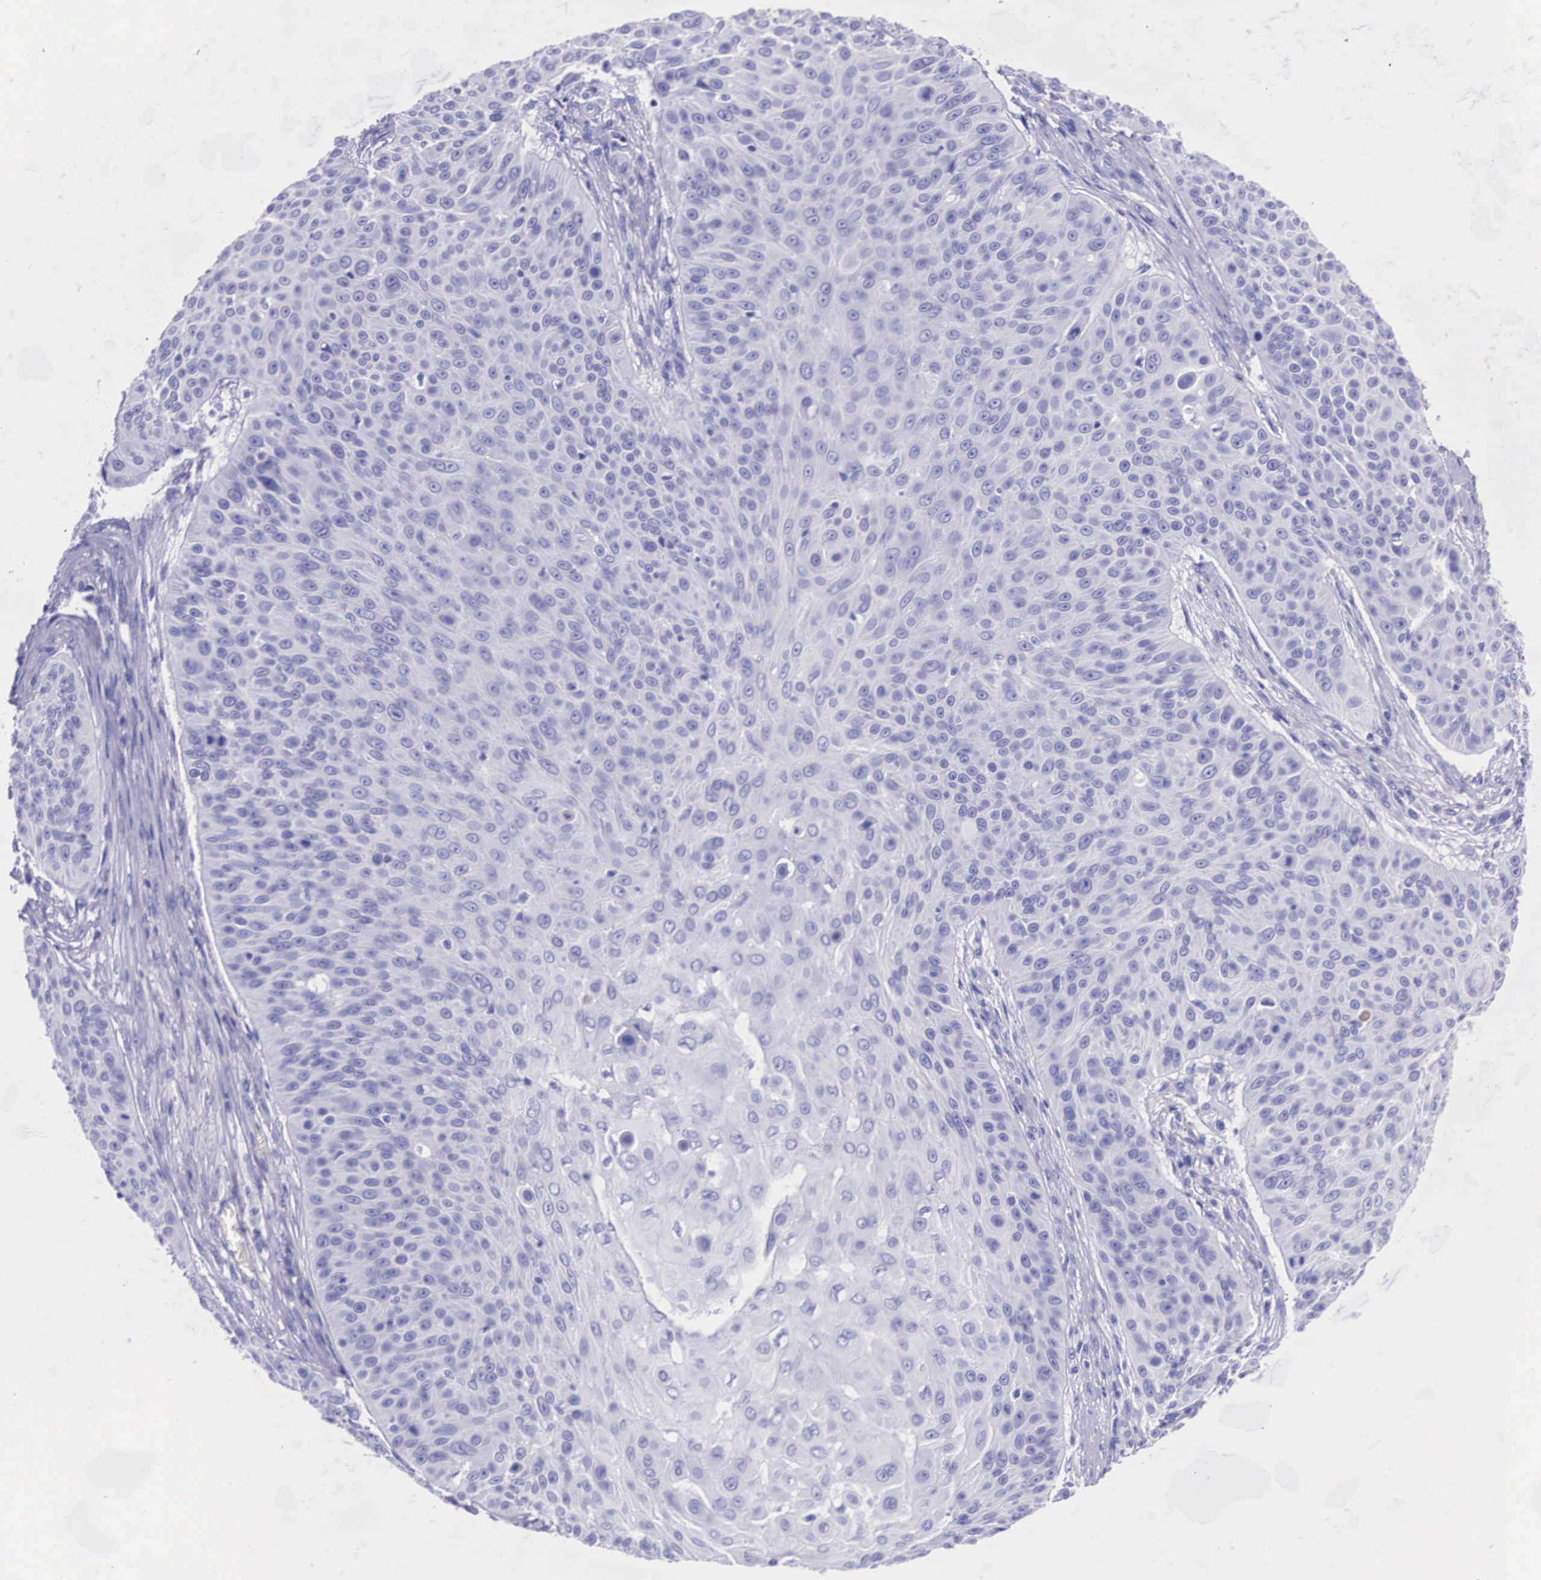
{"staining": {"intensity": "negative", "quantity": "none", "location": "none"}, "tissue": "skin cancer", "cell_type": "Tumor cells", "image_type": "cancer", "snomed": [{"axis": "morphology", "description": "Squamous cell carcinoma, NOS"}, {"axis": "topography", "description": "Skin"}], "caption": "Human skin squamous cell carcinoma stained for a protein using IHC exhibits no expression in tumor cells.", "gene": "PLG", "patient": {"sex": "male", "age": 82}}